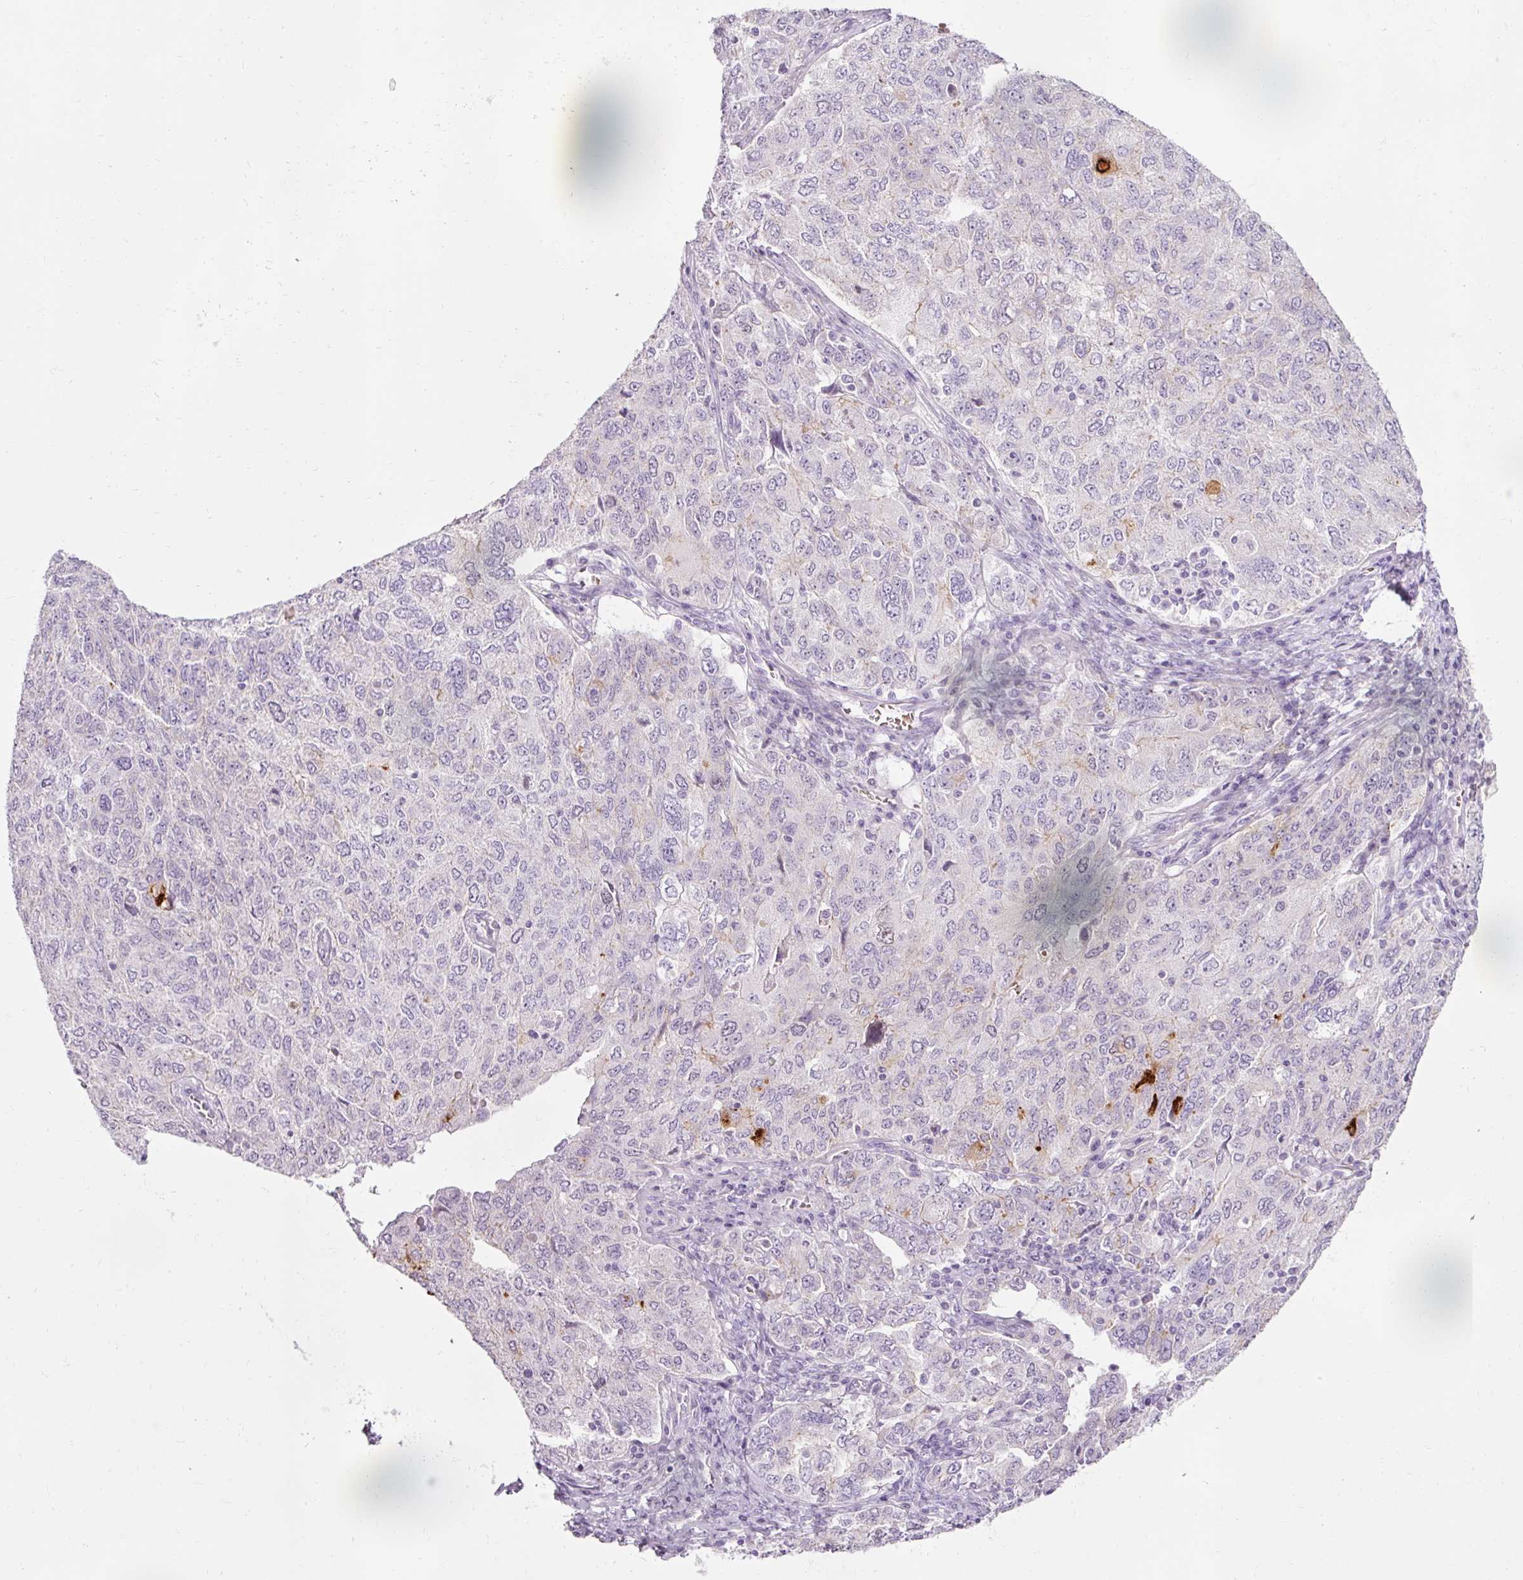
{"staining": {"intensity": "negative", "quantity": "none", "location": "none"}, "tissue": "ovarian cancer", "cell_type": "Tumor cells", "image_type": "cancer", "snomed": [{"axis": "morphology", "description": "Carcinoma, endometroid"}, {"axis": "topography", "description": "Ovary"}], "caption": "Endometroid carcinoma (ovarian) was stained to show a protein in brown. There is no significant expression in tumor cells.", "gene": "DHRS11", "patient": {"sex": "female", "age": 62}}